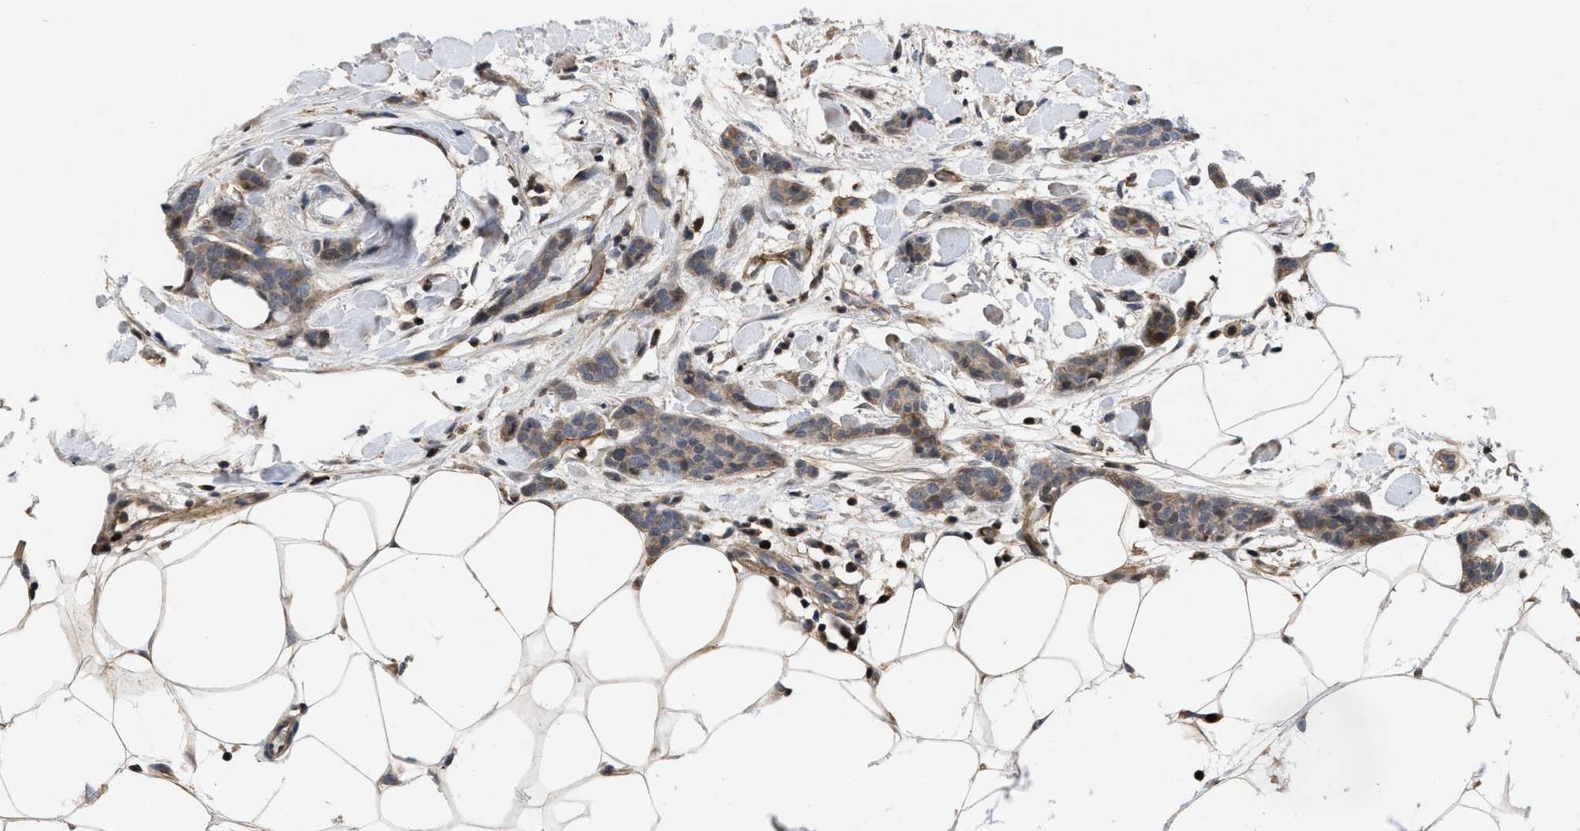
{"staining": {"intensity": "weak", "quantity": ">75%", "location": "cytoplasmic/membranous"}, "tissue": "breast cancer", "cell_type": "Tumor cells", "image_type": "cancer", "snomed": [{"axis": "morphology", "description": "Lobular carcinoma"}, {"axis": "topography", "description": "Skin"}, {"axis": "topography", "description": "Breast"}], "caption": "This micrograph shows breast cancer (lobular carcinoma) stained with immunohistochemistry to label a protein in brown. The cytoplasmic/membranous of tumor cells show weak positivity for the protein. Nuclei are counter-stained blue.", "gene": "PTPRE", "patient": {"sex": "female", "age": 46}}